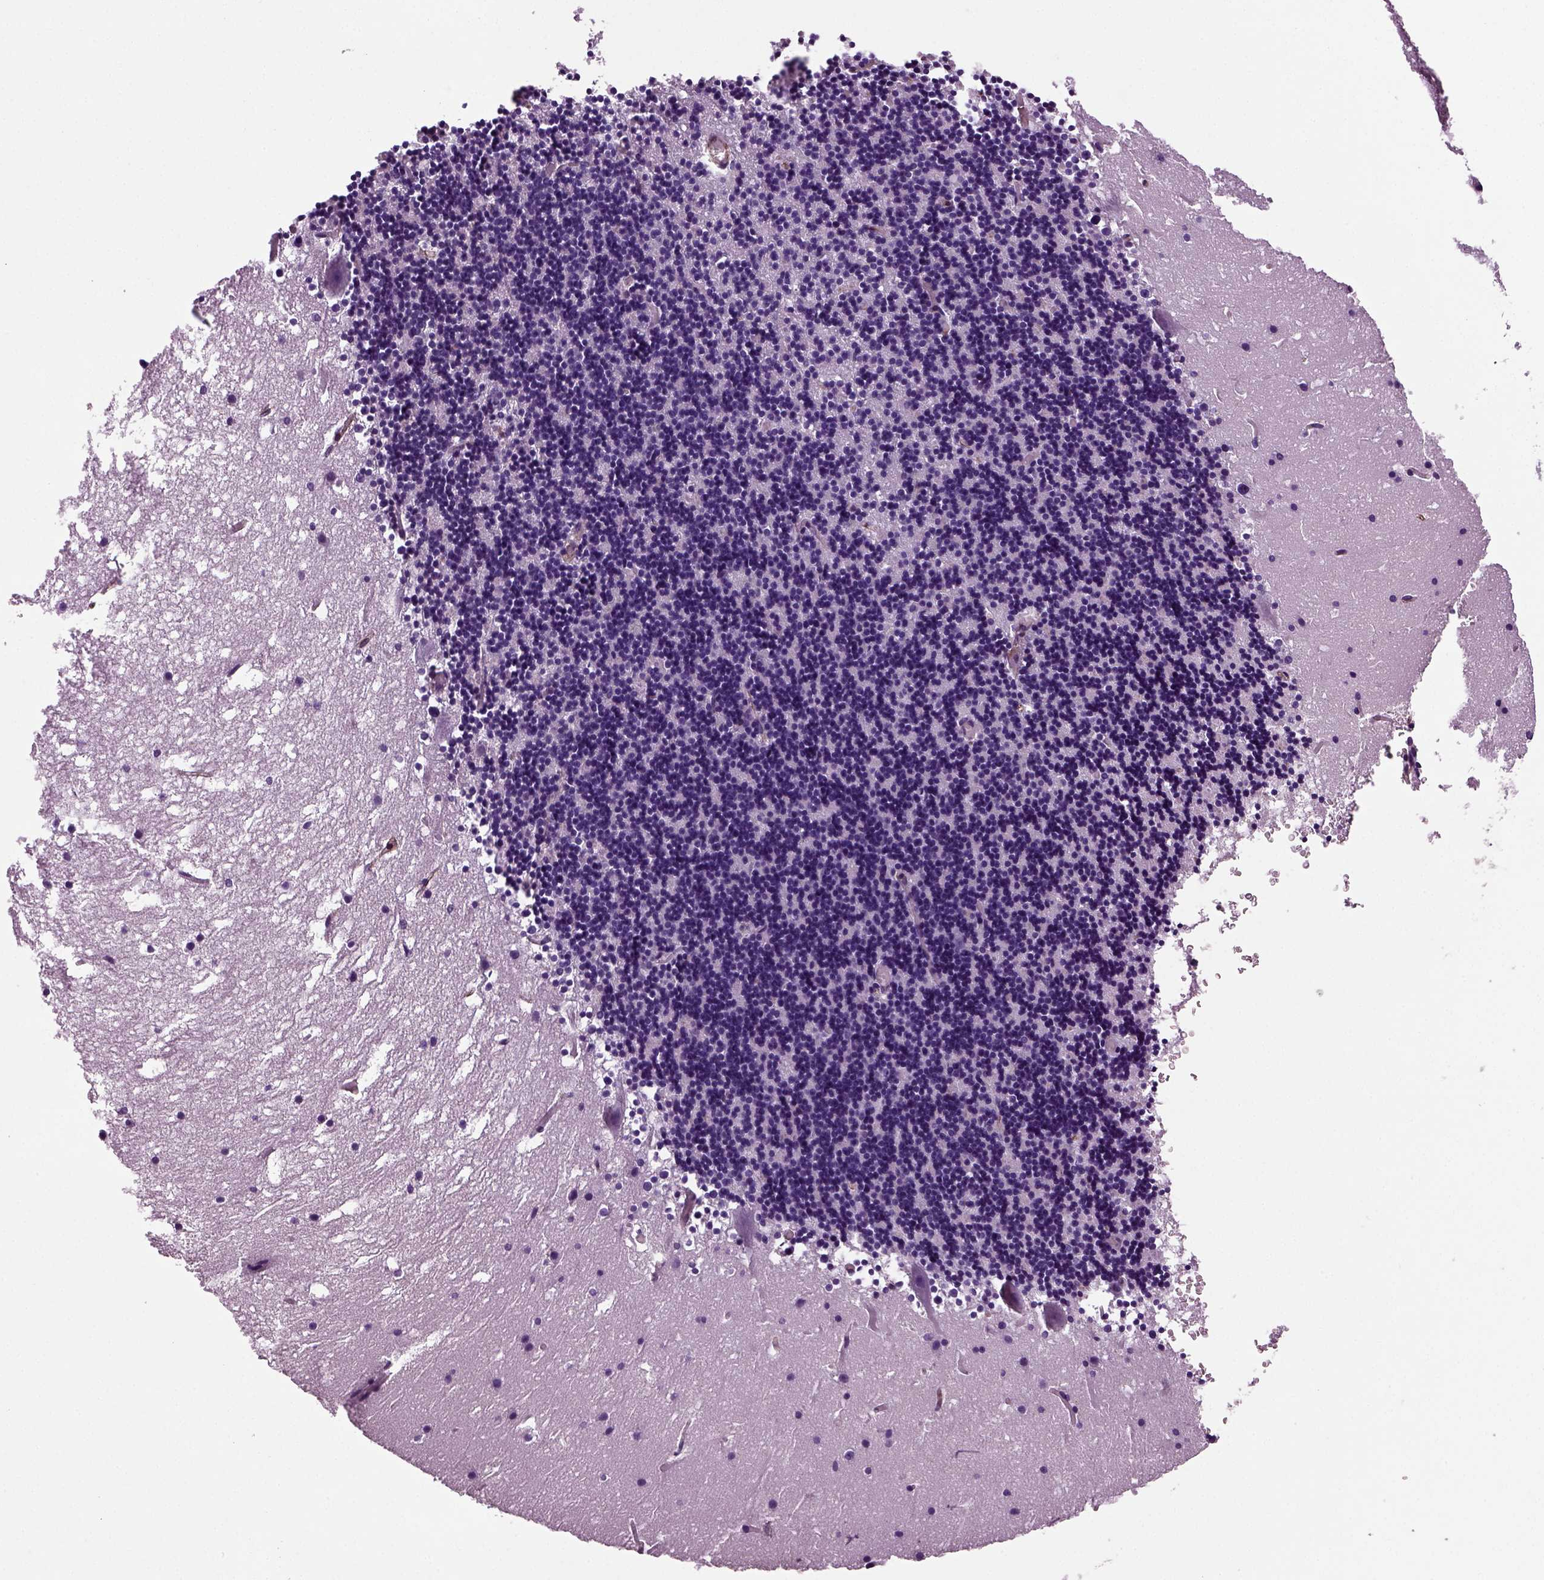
{"staining": {"intensity": "negative", "quantity": "none", "location": "none"}, "tissue": "cerebellum", "cell_type": "Cells in granular layer", "image_type": "normal", "snomed": [{"axis": "morphology", "description": "Normal tissue, NOS"}, {"axis": "topography", "description": "Cerebellum"}], "caption": "This image is of unremarkable cerebellum stained with immunohistochemistry (IHC) to label a protein in brown with the nuclei are counter-stained blue. There is no staining in cells in granular layer.", "gene": "ACER3", "patient": {"sex": "male", "age": 37}}